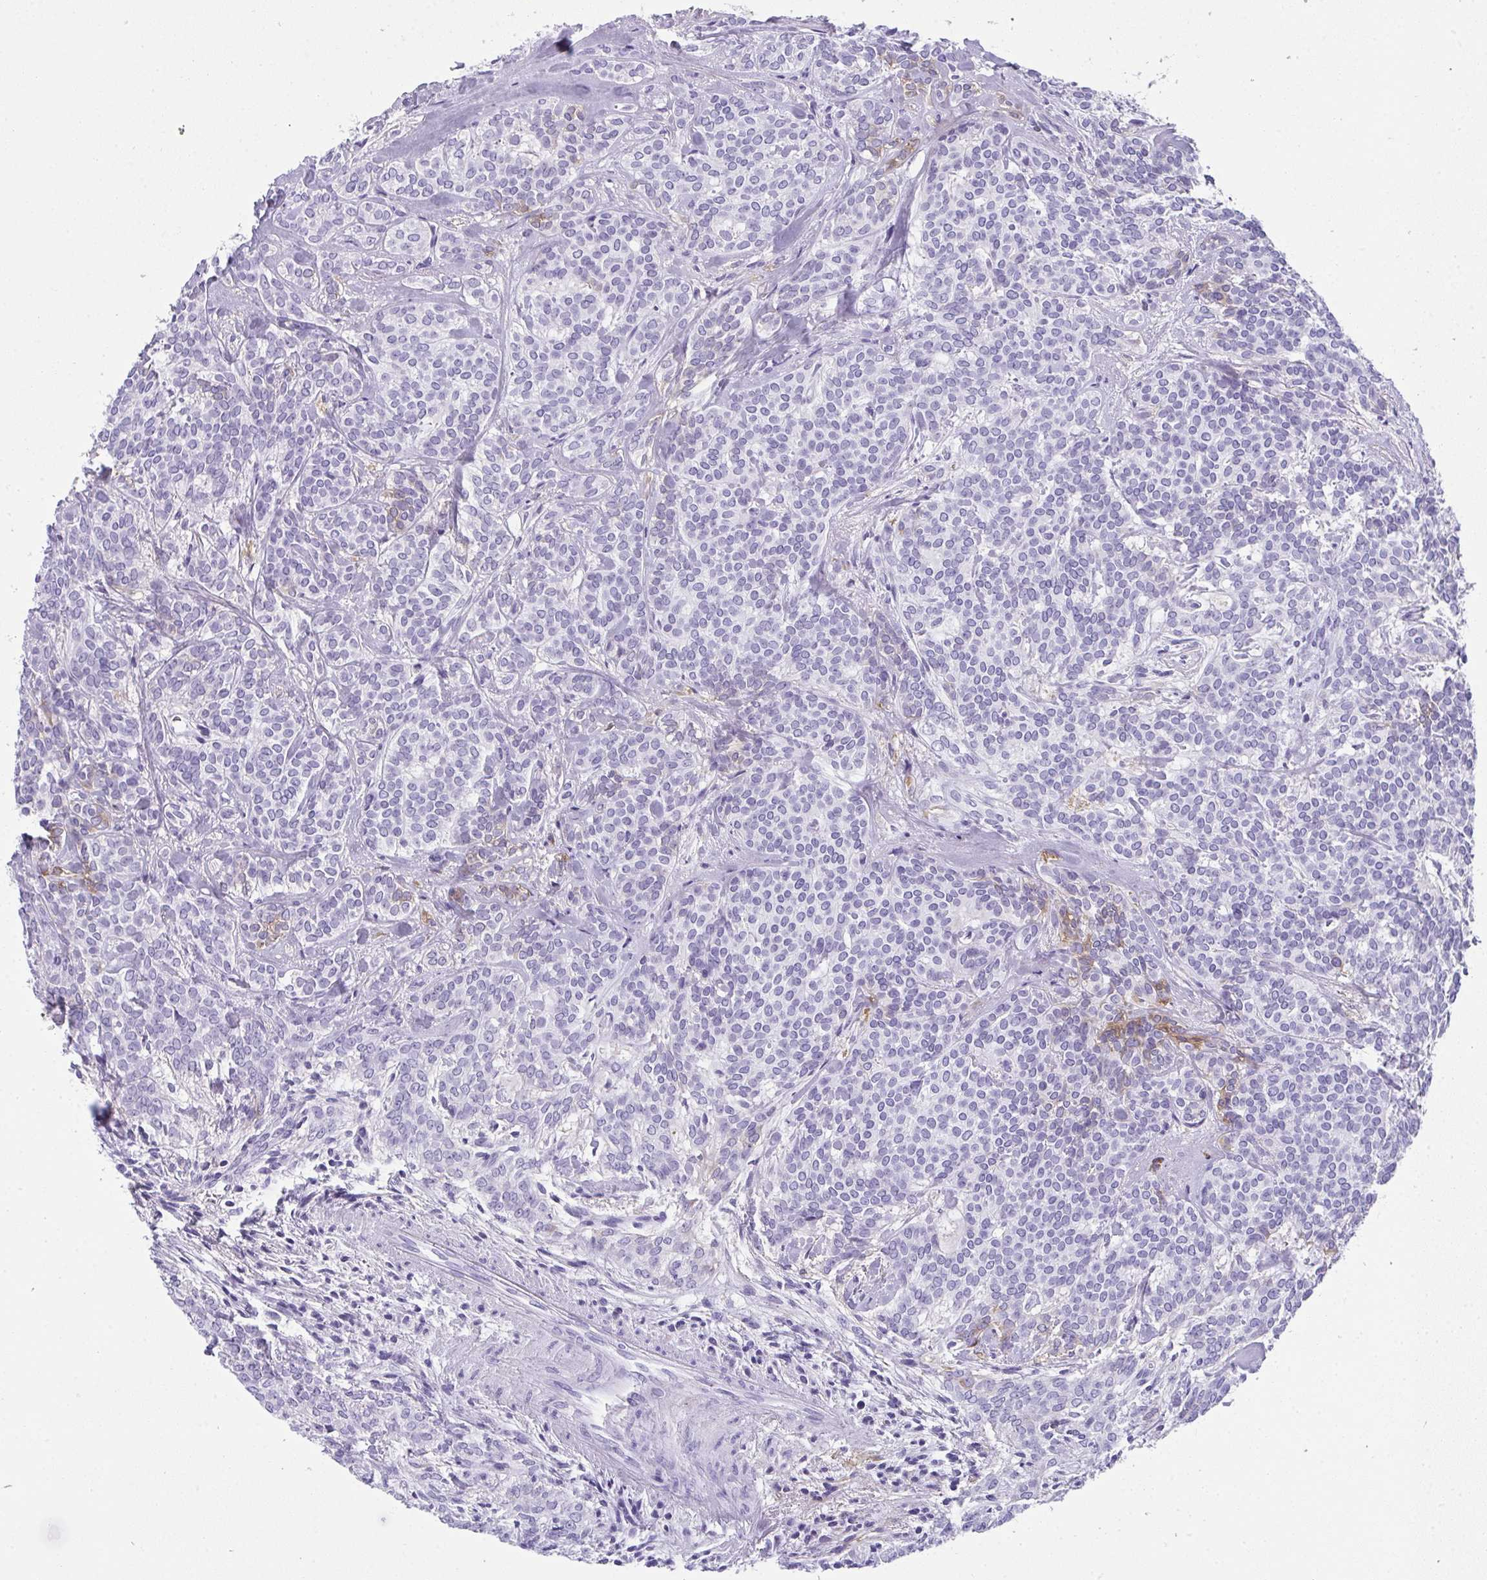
{"staining": {"intensity": "negative", "quantity": "none", "location": "none"}, "tissue": "head and neck cancer", "cell_type": "Tumor cells", "image_type": "cancer", "snomed": [{"axis": "morphology", "description": "Adenocarcinoma, NOS"}, {"axis": "topography", "description": "Head-Neck"}], "caption": "Immunohistochemical staining of head and neck cancer (adenocarcinoma) displays no significant expression in tumor cells.", "gene": "ZSWIM3", "patient": {"sex": "female", "age": 57}}